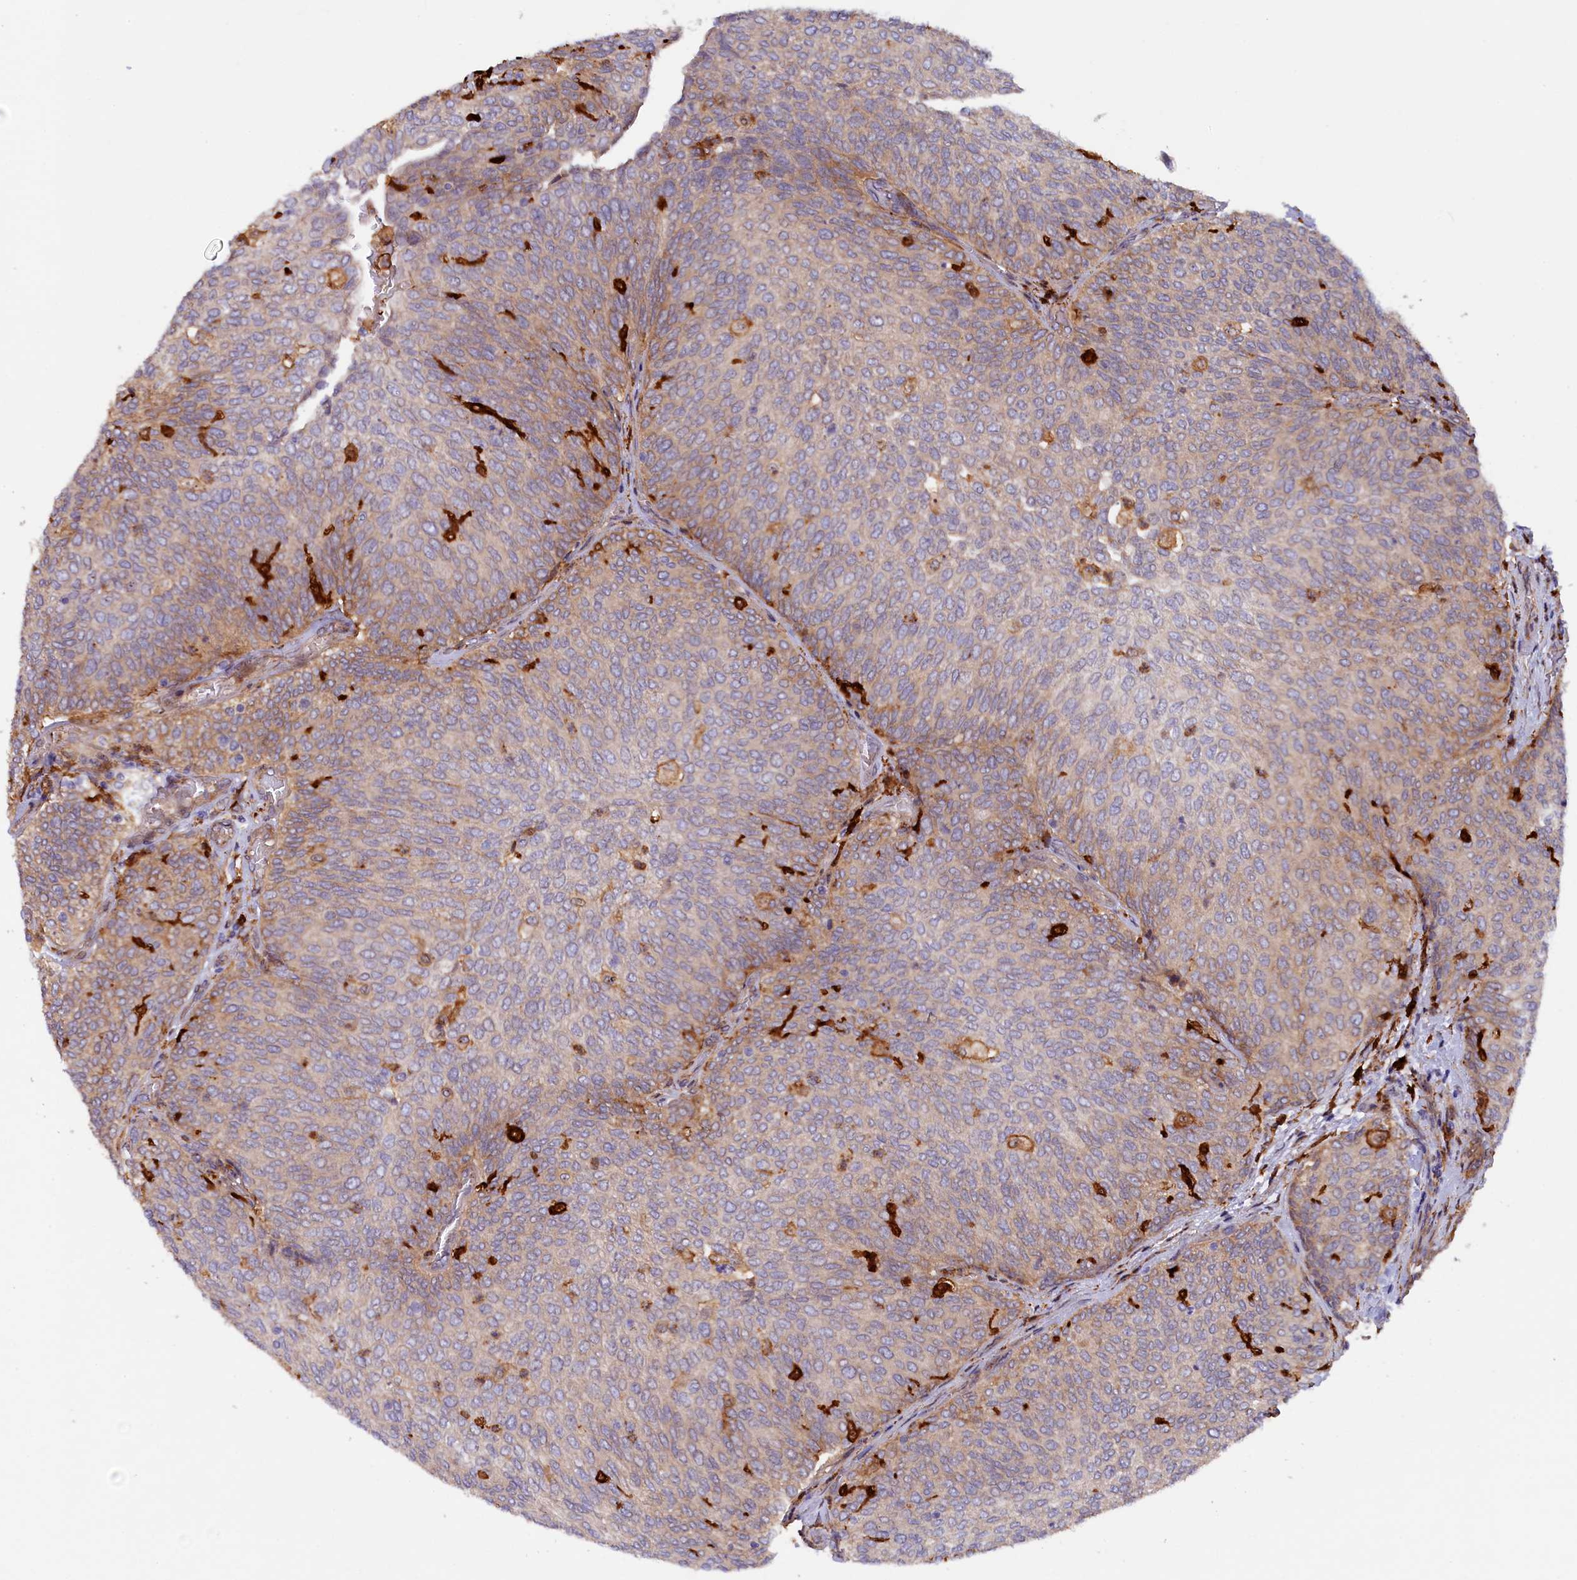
{"staining": {"intensity": "moderate", "quantity": "<25%", "location": "cytoplasmic/membranous"}, "tissue": "urothelial cancer", "cell_type": "Tumor cells", "image_type": "cancer", "snomed": [{"axis": "morphology", "description": "Urothelial carcinoma, Low grade"}, {"axis": "topography", "description": "Urinary bladder"}], "caption": "A high-resolution histopathology image shows IHC staining of urothelial carcinoma (low-grade), which reveals moderate cytoplasmic/membranous positivity in approximately <25% of tumor cells.", "gene": "FERMT1", "patient": {"sex": "female", "age": 79}}